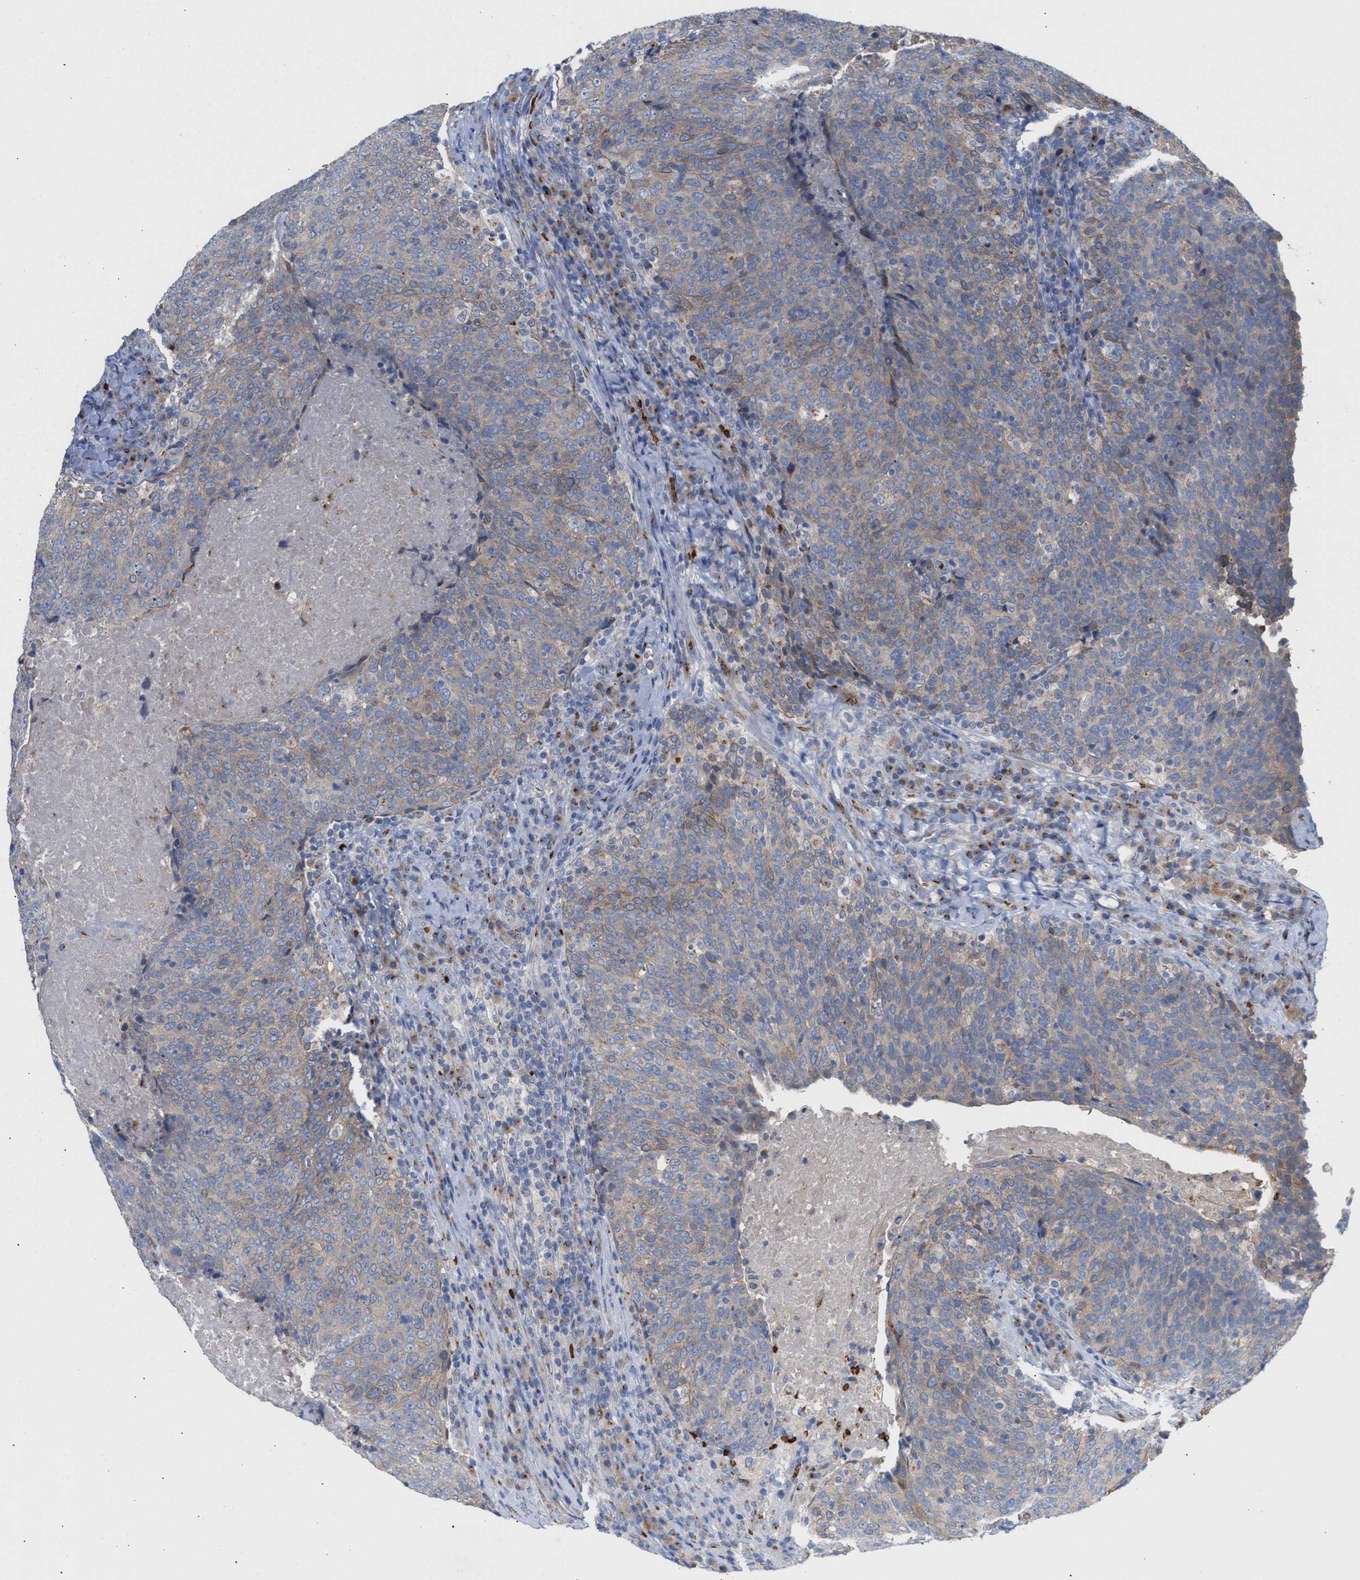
{"staining": {"intensity": "weak", "quantity": "<25%", "location": "cytoplasmic/membranous"}, "tissue": "head and neck cancer", "cell_type": "Tumor cells", "image_type": "cancer", "snomed": [{"axis": "morphology", "description": "Squamous cell carcinoma, NOS"}, {"axis": "morphology", "description": "Squamous cell carcinoma, metastatic, NOS"}, {"axis": "topography", "description": "Lymph node"}, {"axis": "topography", "description": "Head-Neck"}], "caption": "Tumor cells are negative for brown protein staining in head and neck metastatic squamous cell carcinoma. Brightfield microscopy of immunohistochemistry (IHC) stained with DAB (brown) and hematoxylin (blue), captured at high magnification.", "gene": "CCL2", "patient": {"sex": "male", "age": 62}}